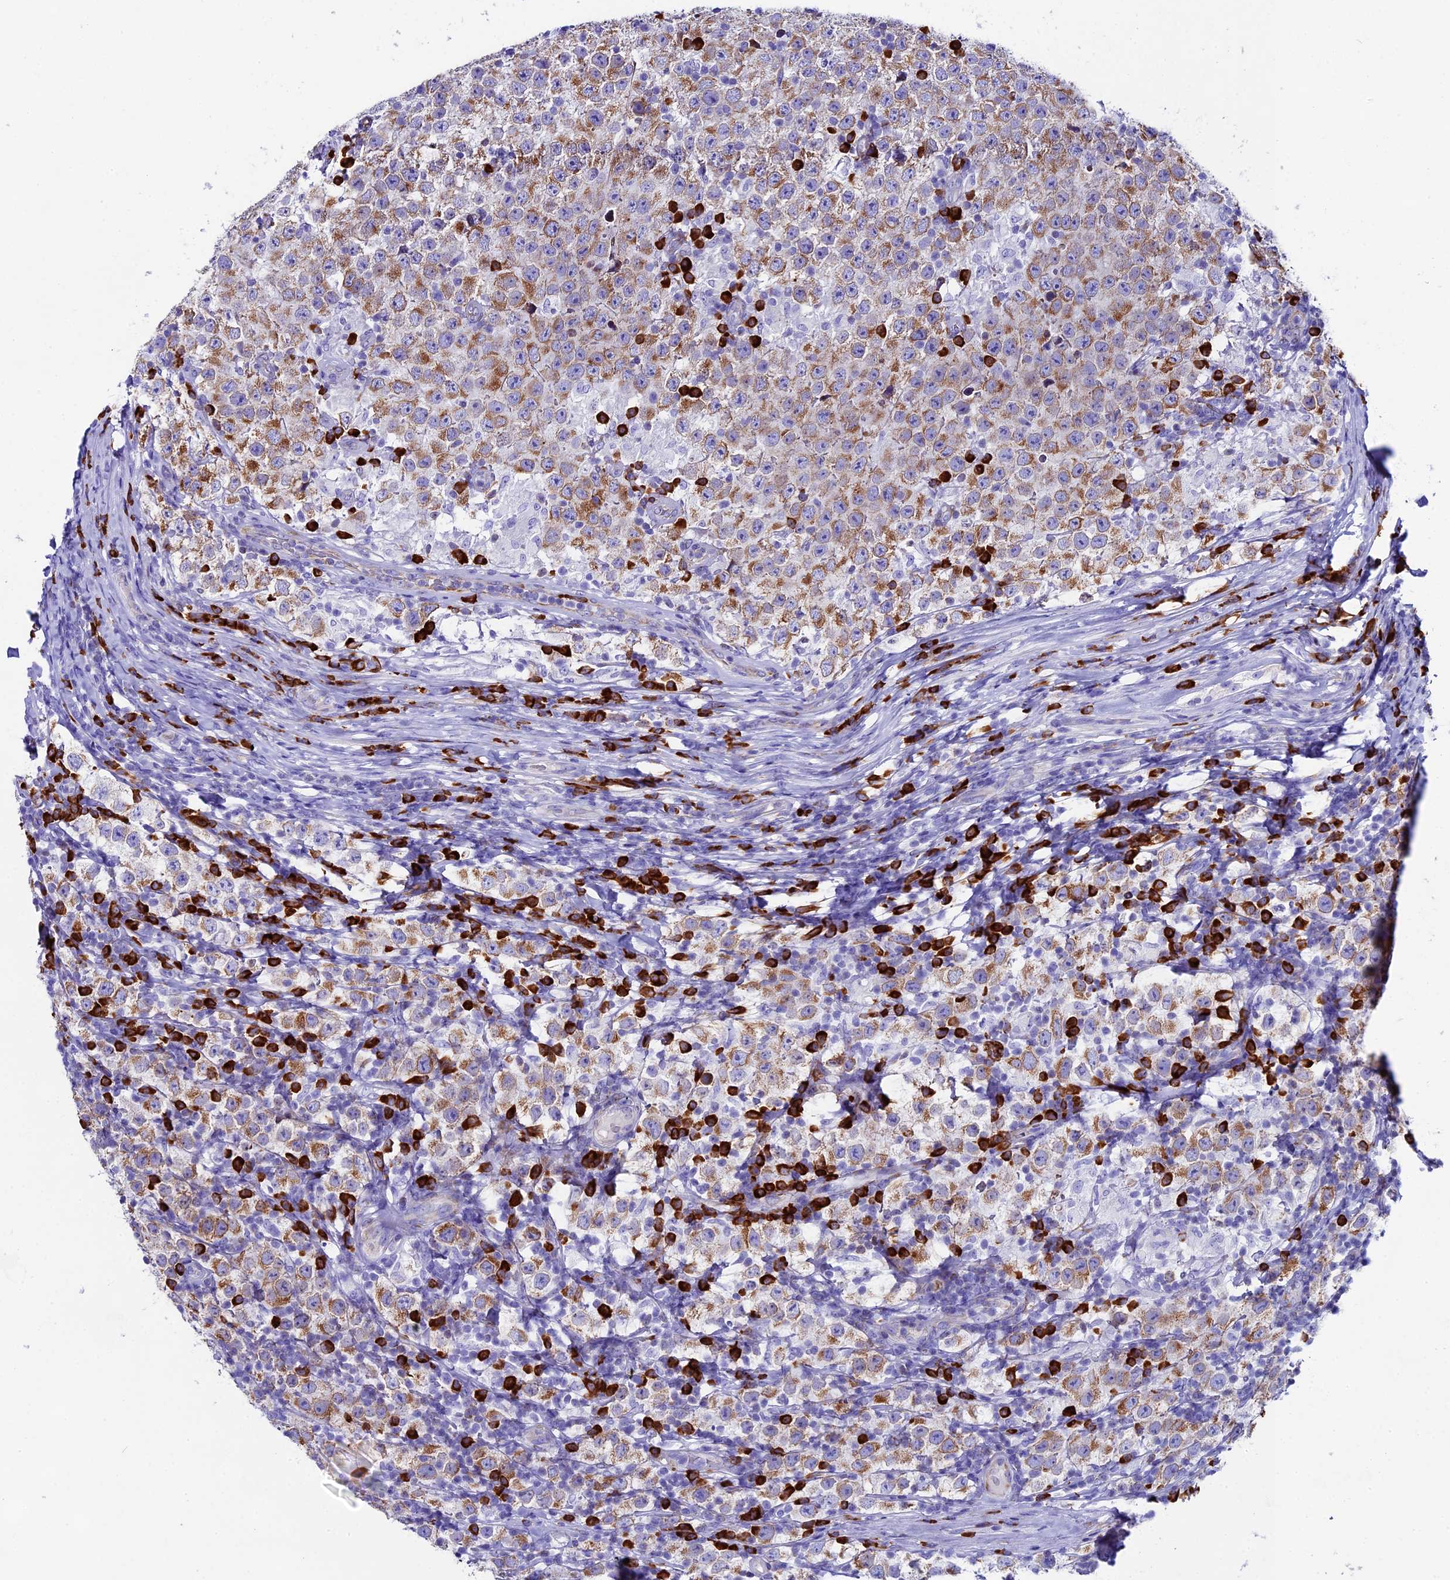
{"staining": {"intensity": "moderate", "quantity": ">75%", "location": "cytoplasmic/membranous"}, "tissue": "testis cancer", "cell_type": "Tumor cells", "image_type": "cancer", "snomed": [{"axis": "morphology", "description": "Normal tissue, NOS"}, {"axis": "morphology", "description": "Urothelial carcinoma, High grade"}, {"axis": "morphology", "description": "Seminoma, NOS"}, {"axis": "morphology", "description": "Carcinoma, Embryonal, NOS"}, {"axis": "topography", "description": "Urinary bladder"}, {"axis": "topography", "description": "Testis"}], "caption": "Seminoma (testis) was stained to show a protein in brown. There is medium levels of moderate cytoplasmic/membranous positivity in about >75% of tumor cells.", "gene": "FKBP11", "patient": {"sex": "male", "age": 41}}